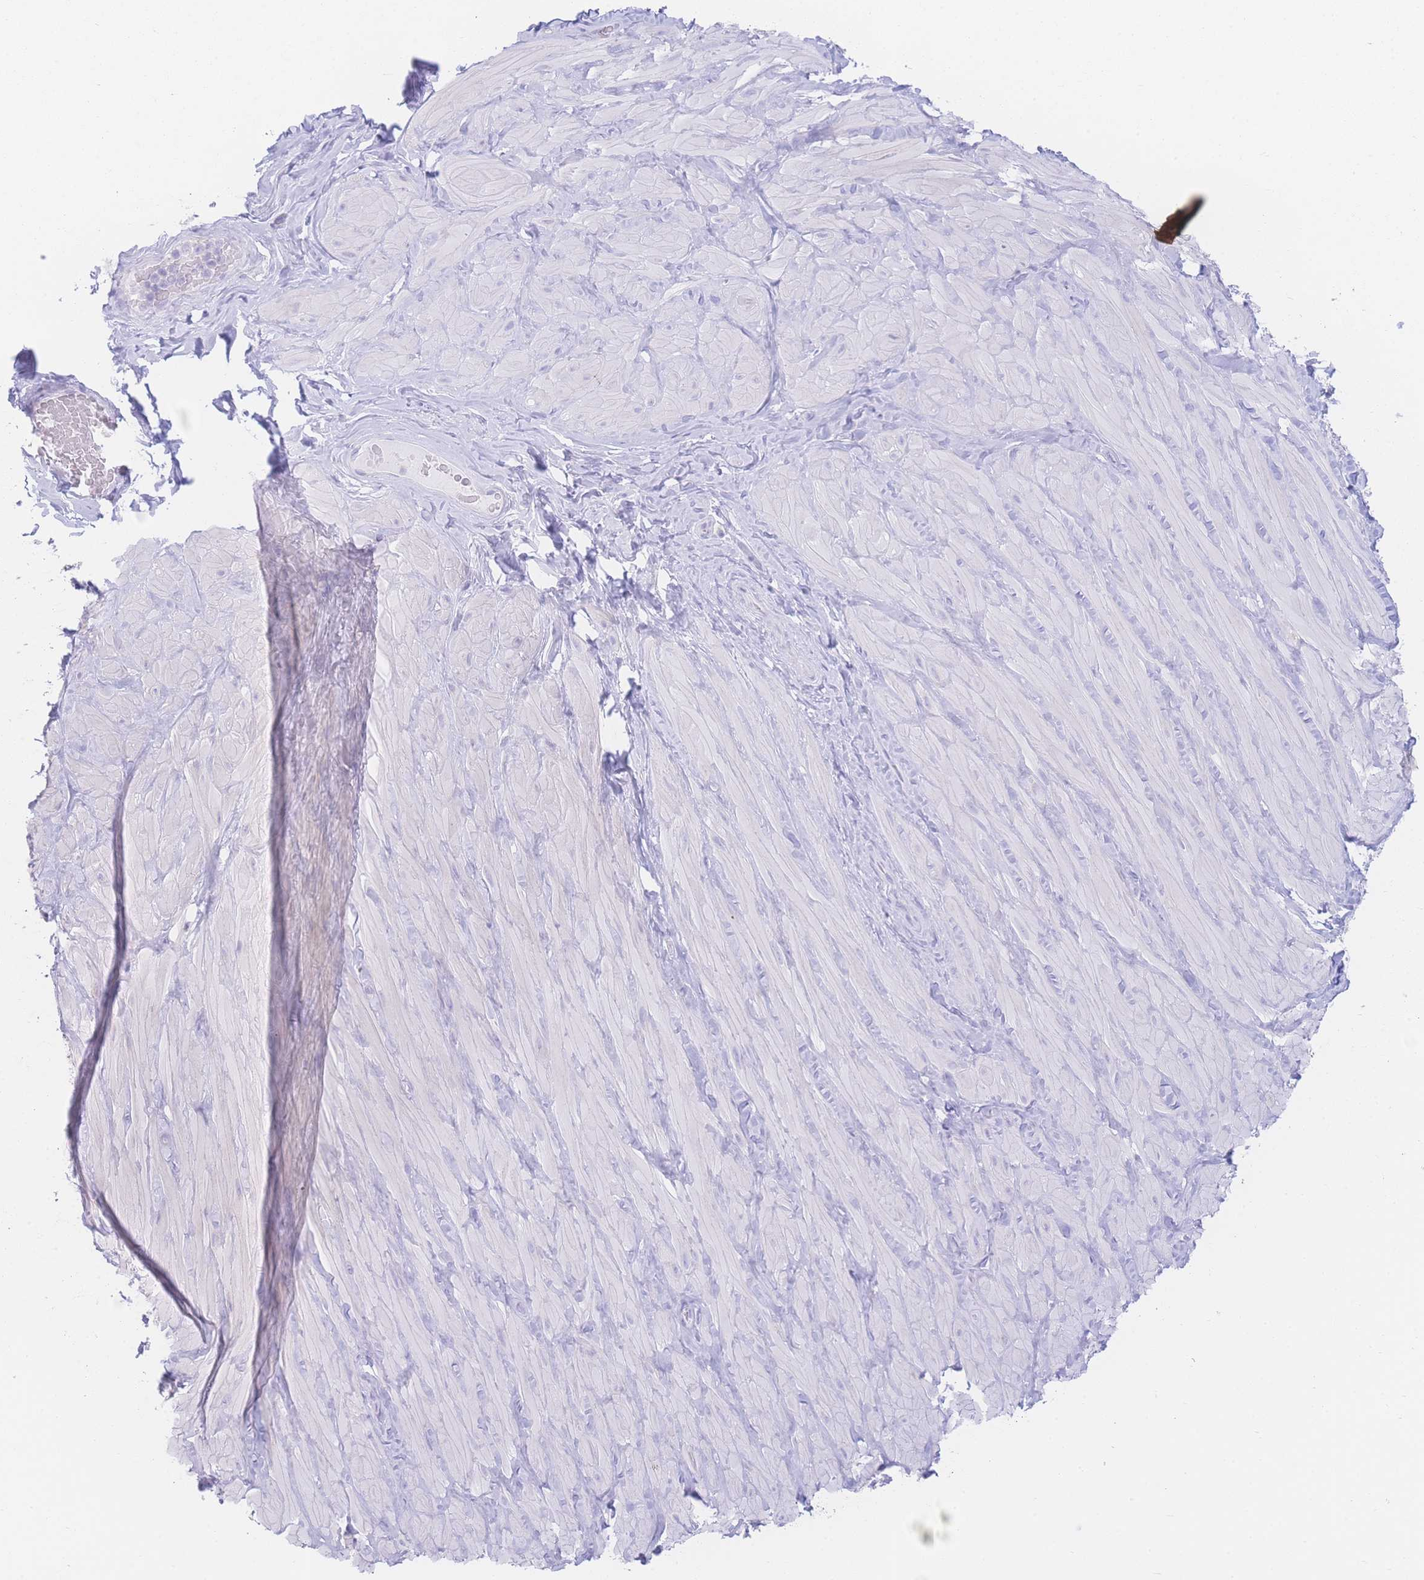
{"staining": {"intensity": "negative", "quantity": "none", "location": "none"}, "tissue": "adipose tissue", "cell_type": "Adipocytes", "image_type": "normal", "snomed": [{"axis": "morphology", "description": "Normal tissue, NOS"}, {"axis": "topography", "description": "Soft tissue"}, {"axis": "topography", "description": "Vascular tissue"}], "caption": "Immunohistochemistry (IHC) photomicrograph of unremarkable adipose tissue: adipose tissue stained with DAB displays no significant protein staining in adipocytes. (DAB immunohistochemistry (IHC) visualized using brightfield microscopy, high magnification).", "gene": "NBEAL1", "patient": {"sex": "male", "age": 41}}